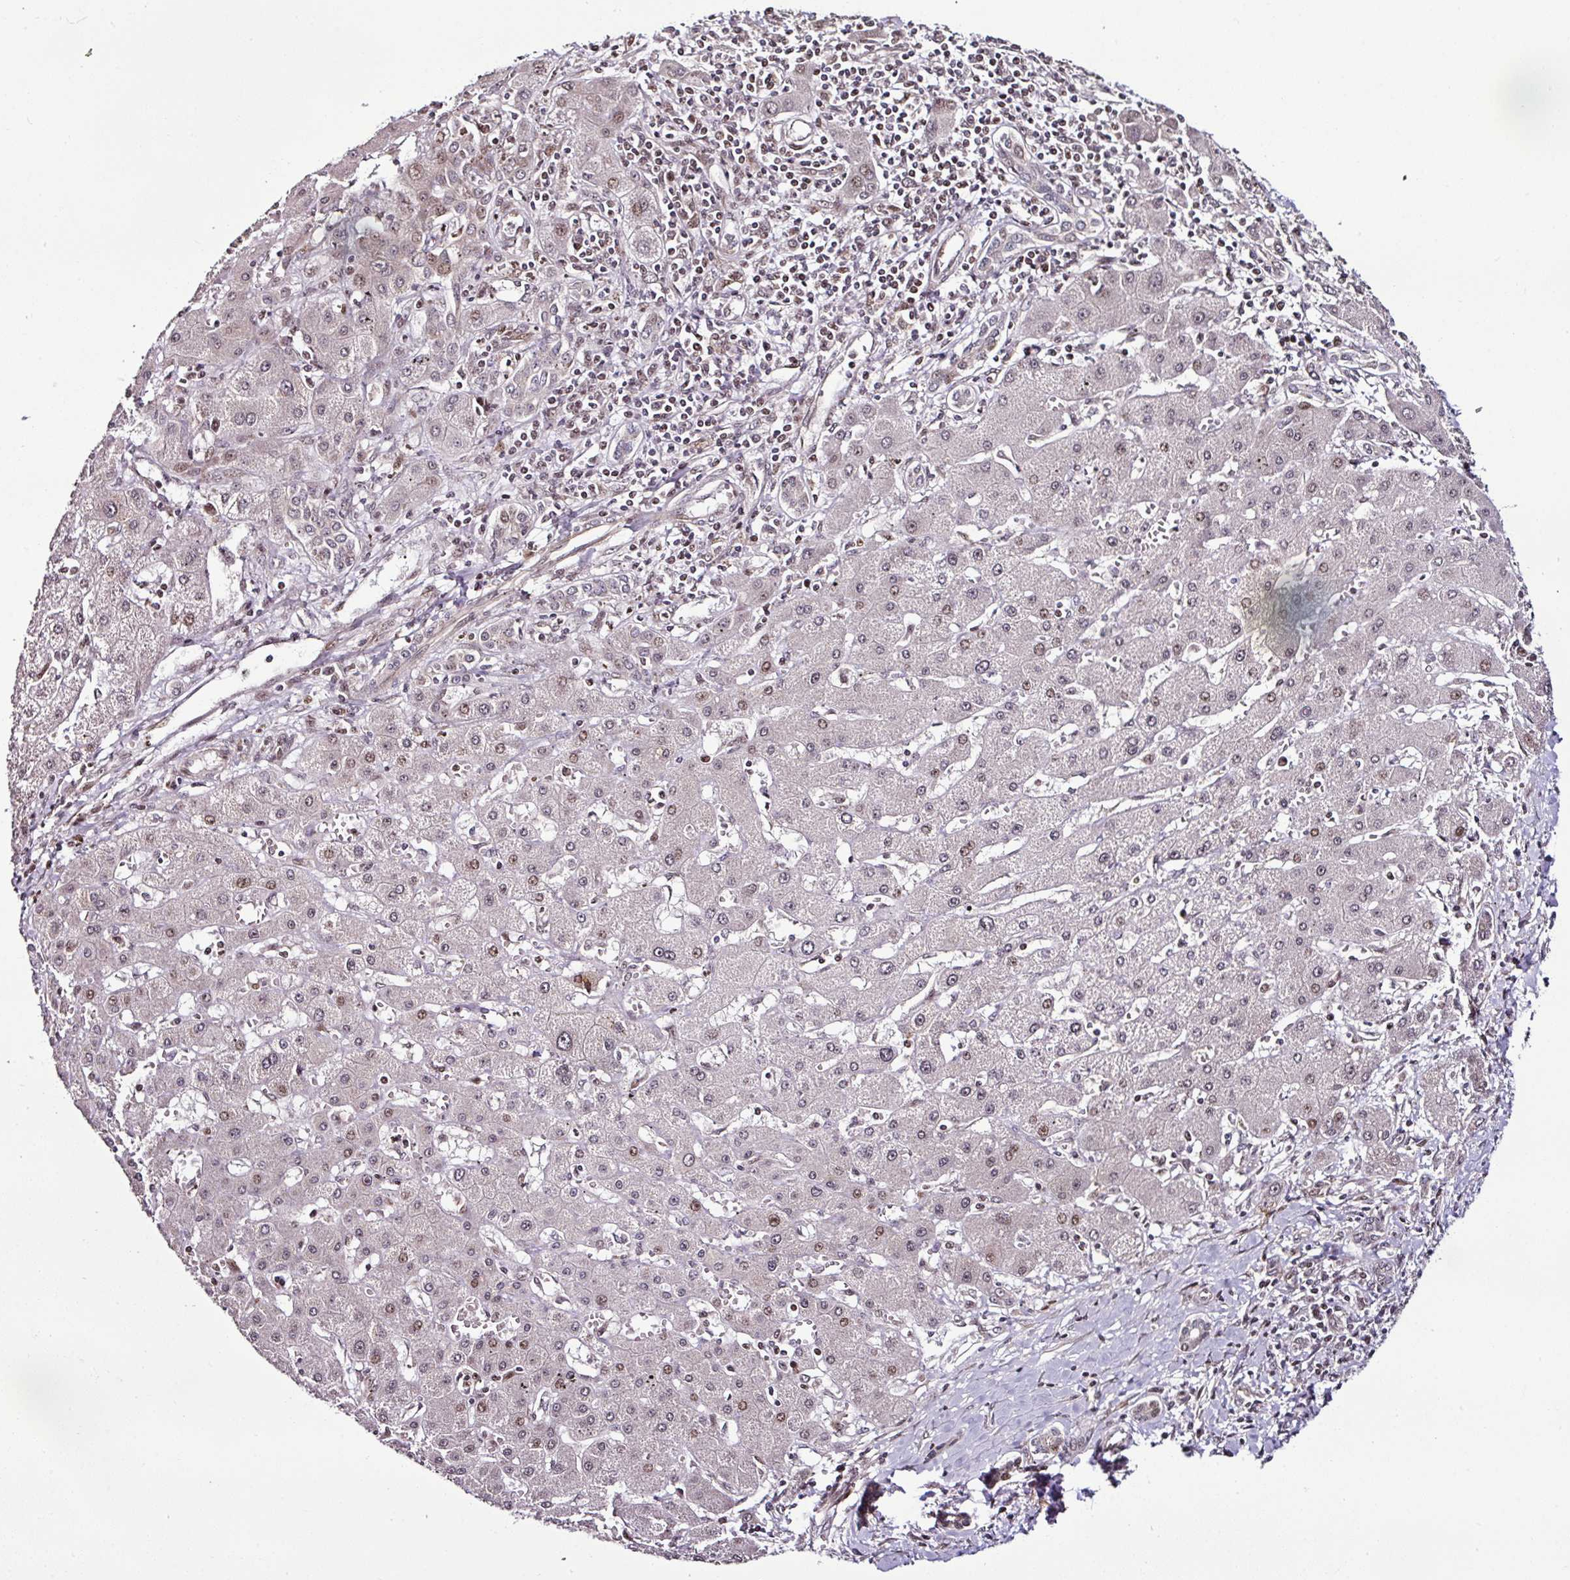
{"staining": {"intensity": "weak", "quantity": "<25%", "location": "nuclear"}, "tissue": "liver cancer", "cell_type": "Tumor cells", "image_type": "cancer", "snomed": [{"axis": "morphology", "description": "Cholangiocarcinoma"}, {"axis": "topography", "description": "Liver"}], "caption": "DAB immunohistochemical staining of human cholangiocarcinoma (liver) shows no significant positivity in tumor cells.", "gene": "COPRS", "patient": {"sex": "male", "age": 59}}